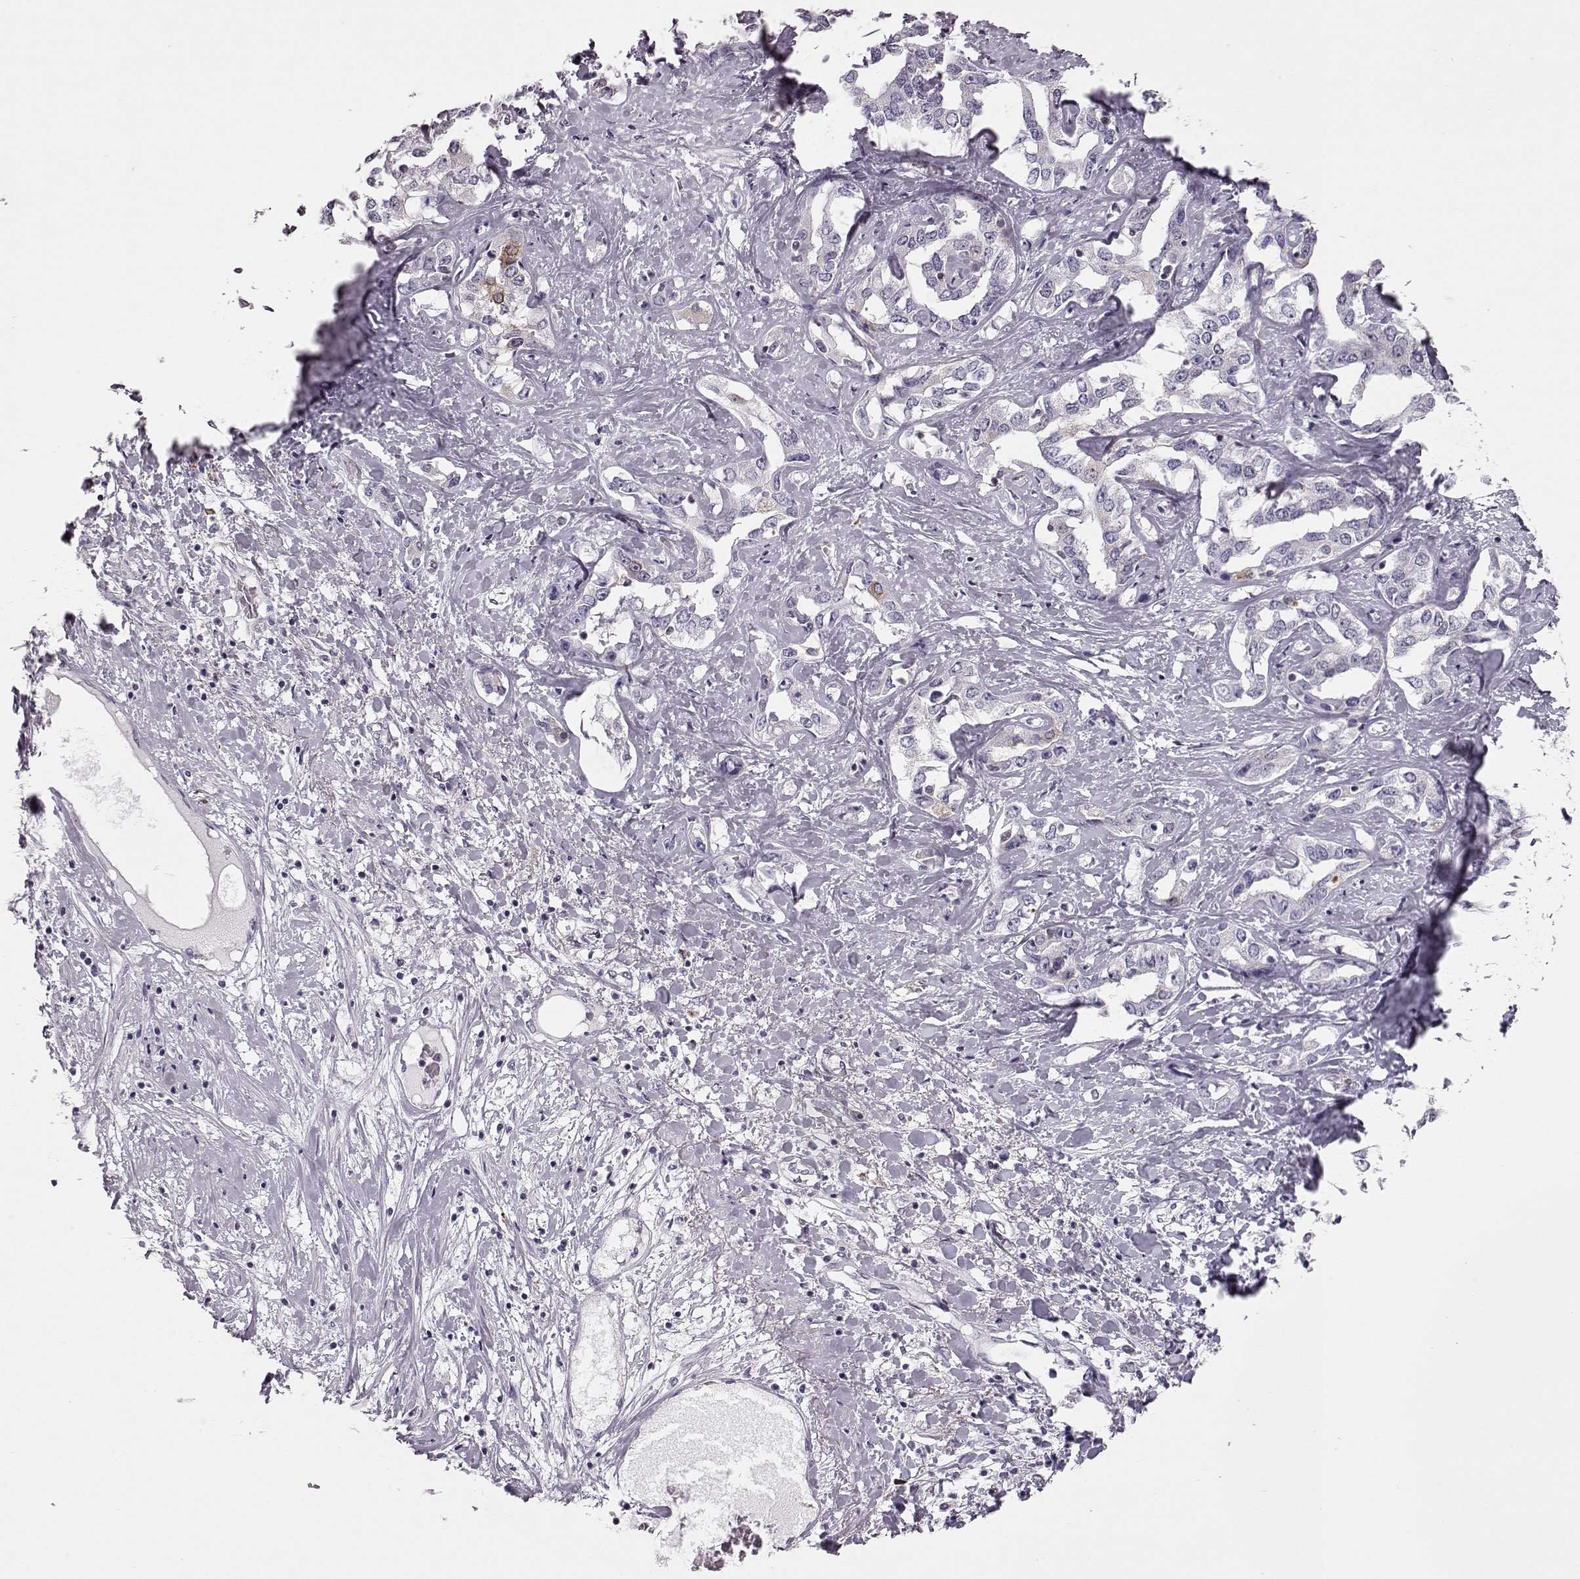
{"staining": {"intensity": "negative", "quantity": "none", "location": "none"}, "tissue": "liver cancer", "cell_type": "Tumor cells", "image_type": "cancer", "snomed": [{"axis": "morphology", "description": "Cholangiocarcinoma"}, {"axis": "topography", "description": "Liver"}], "caption": "An immunohistochemistry histopathology image of liver cancer is shown. There is no staining in tumor cells of liver cancer.", "gene": "ELOVL5", "patient": {"sex": "male", "age": 59}}